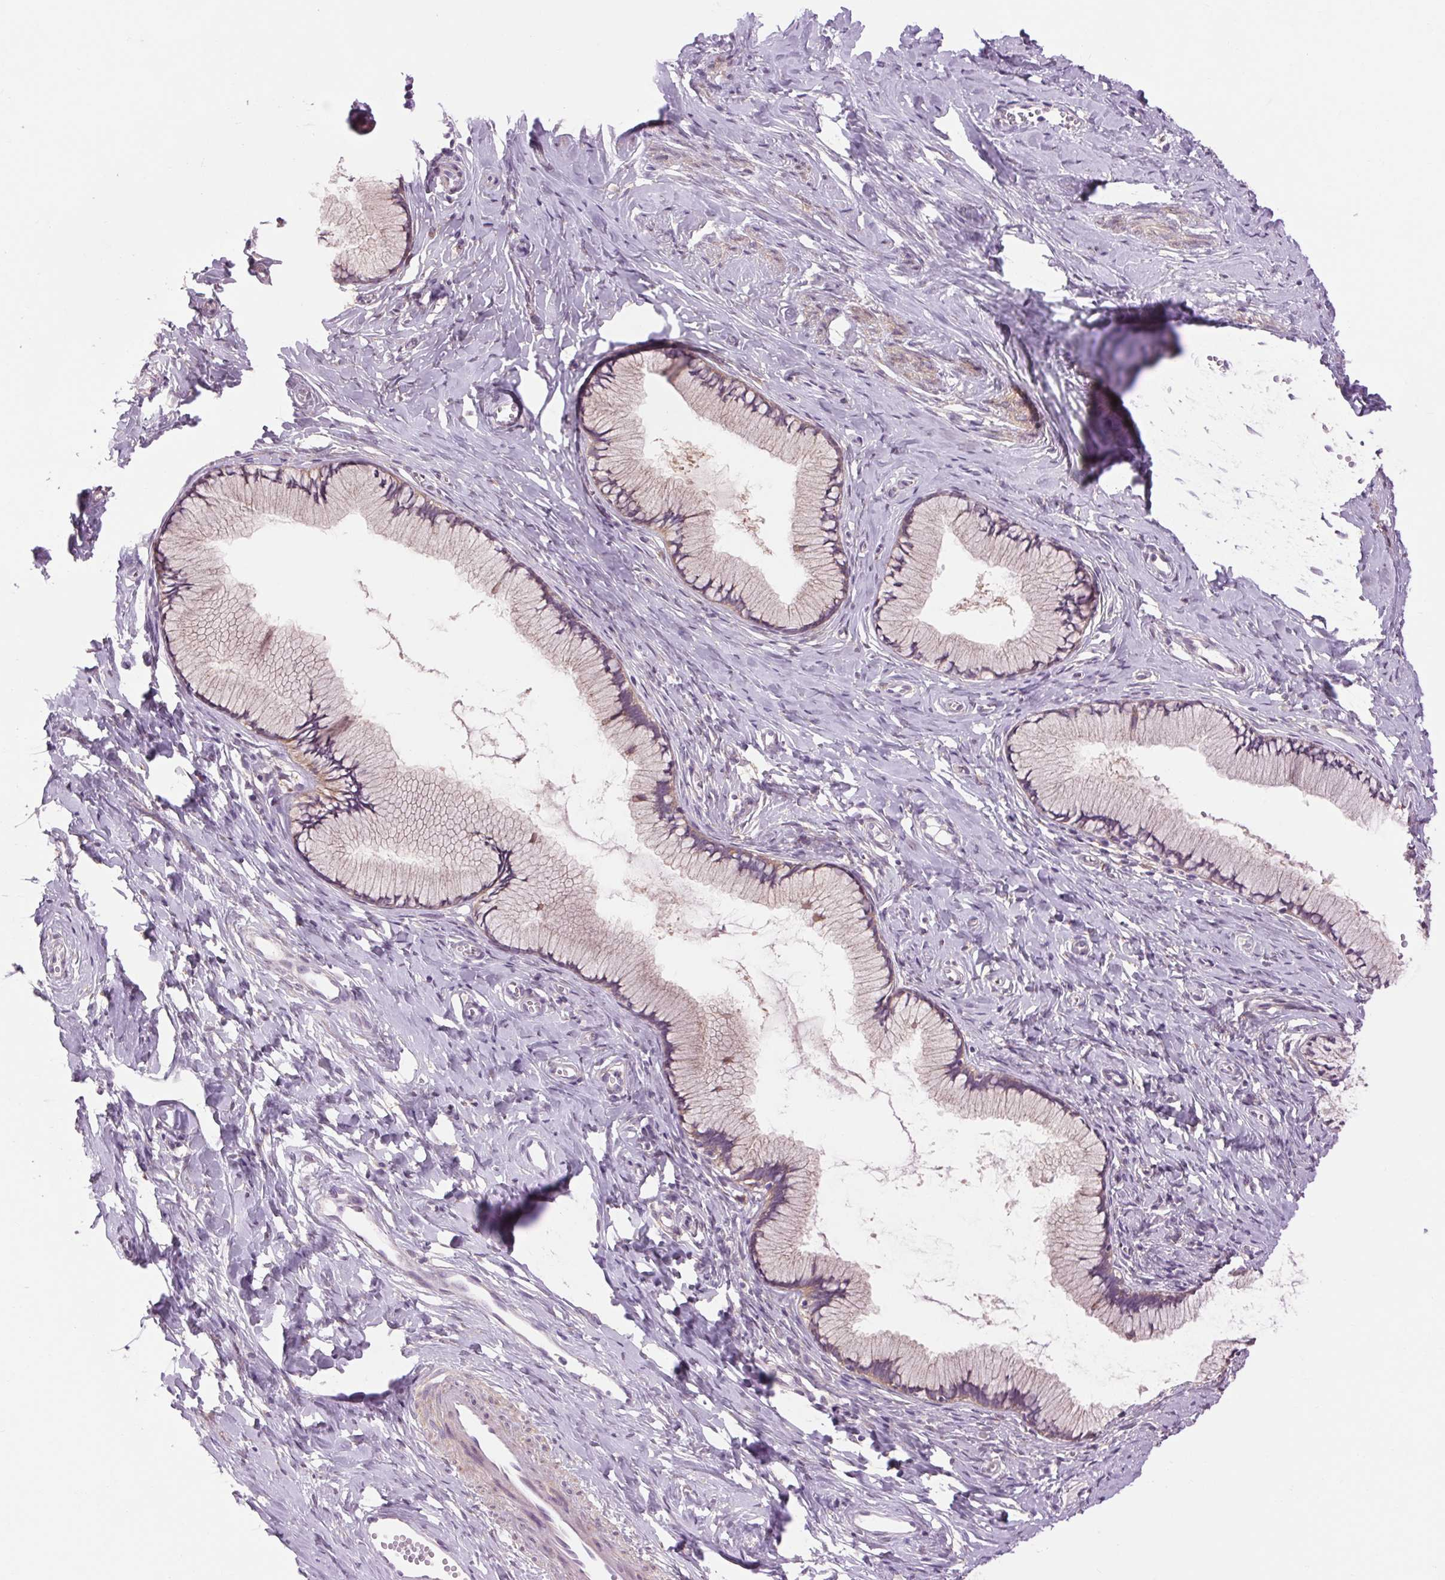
{"staining": {"intensity": "weak", "quantity": "25%-75%", "location": "cytoplasmic/membranous"}, "tissue": "cervix", "cell_type": "Glandular cells", "image_type": "normal", "snomed": [{"axis": "morphology", "description": "Normal tissue, NOS"}, {"axis": "topography", "description": "Cervix"}], "caption": "Immunohistochemical staining of normal cervix demonstrates low levels of weak cytoplasmic/membranous expression in approximately 25%-75% of glandular cells. (Brightfield microscopy of DAB IHC at high magnification).", "gene": "SOWAHC", "patient": {"sex": "female", "age": 40}}